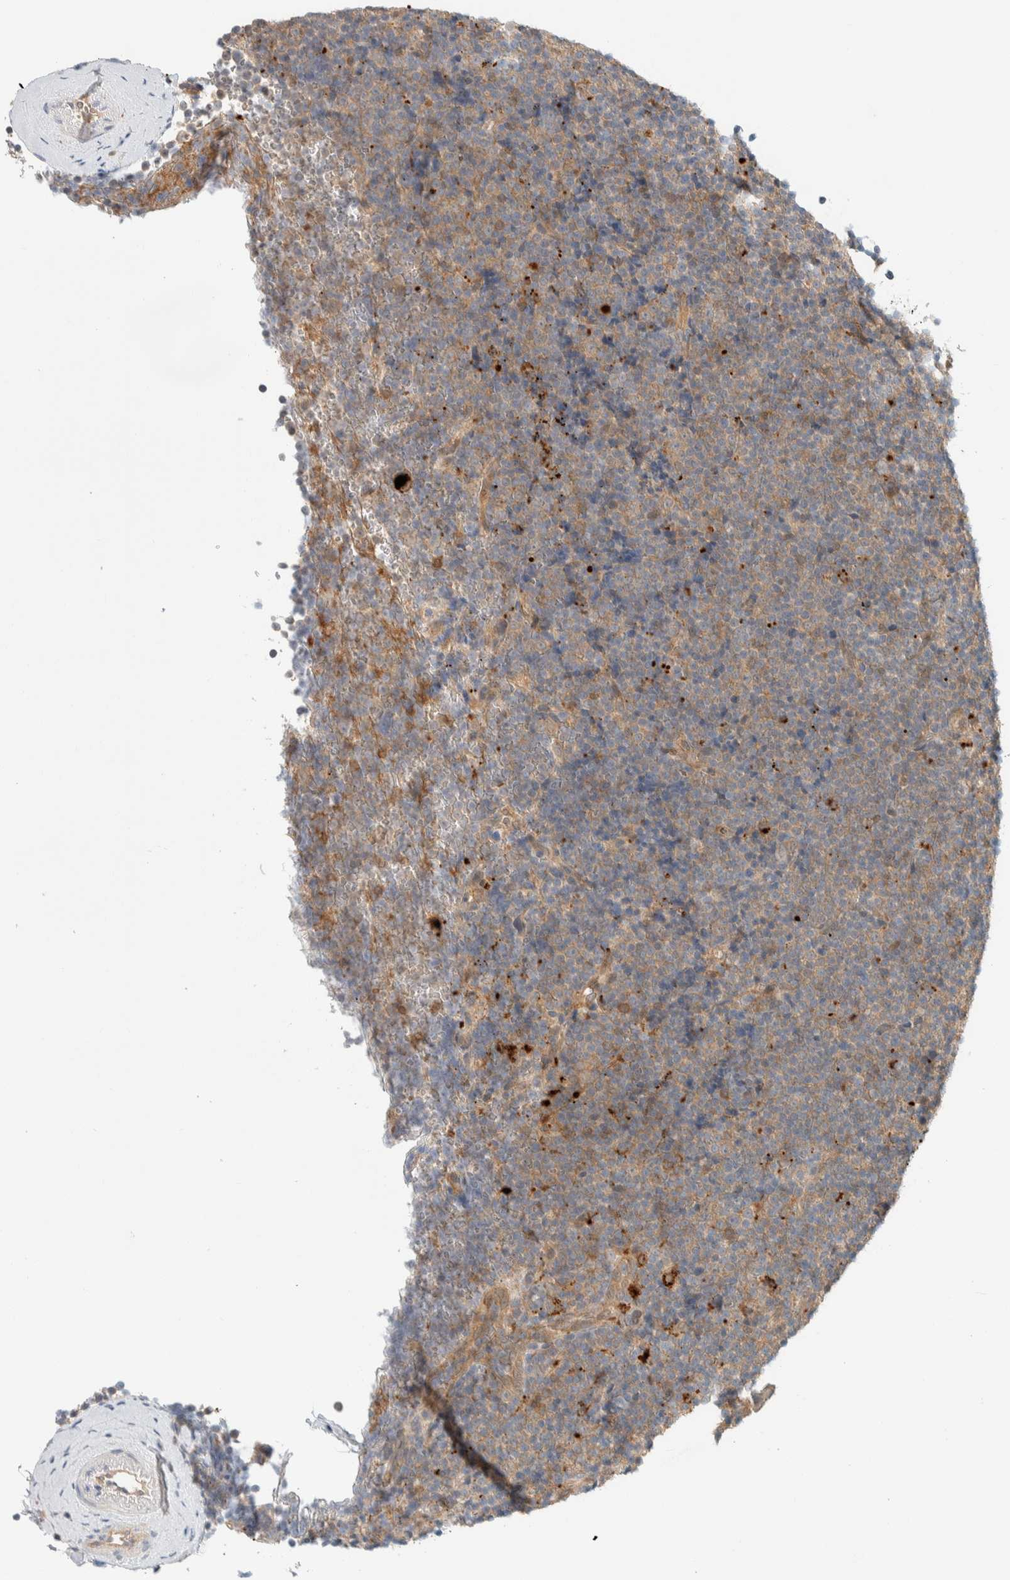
{"staining": {"intensity": "weak", "quantity": ">75%", "location": "cytoplasmic/membranous"}, "tissue": "lymphoma", "cell_type": "Tumor cells", "image_type": "cancer", "snomed": [{"axis": "morphology", "description": "Malignant lymphoma, non-Hodgkin's type, Low grade"}, {"axis": "topography", "description": "Lymph node"}], "caption": "Tumor cells reveal low levels of weak cytoplasmic/membranous staining in about >75% of cells in human lymphoma.", "gene": "GCLM", "patient": {"sex": "female", "age": 67}}